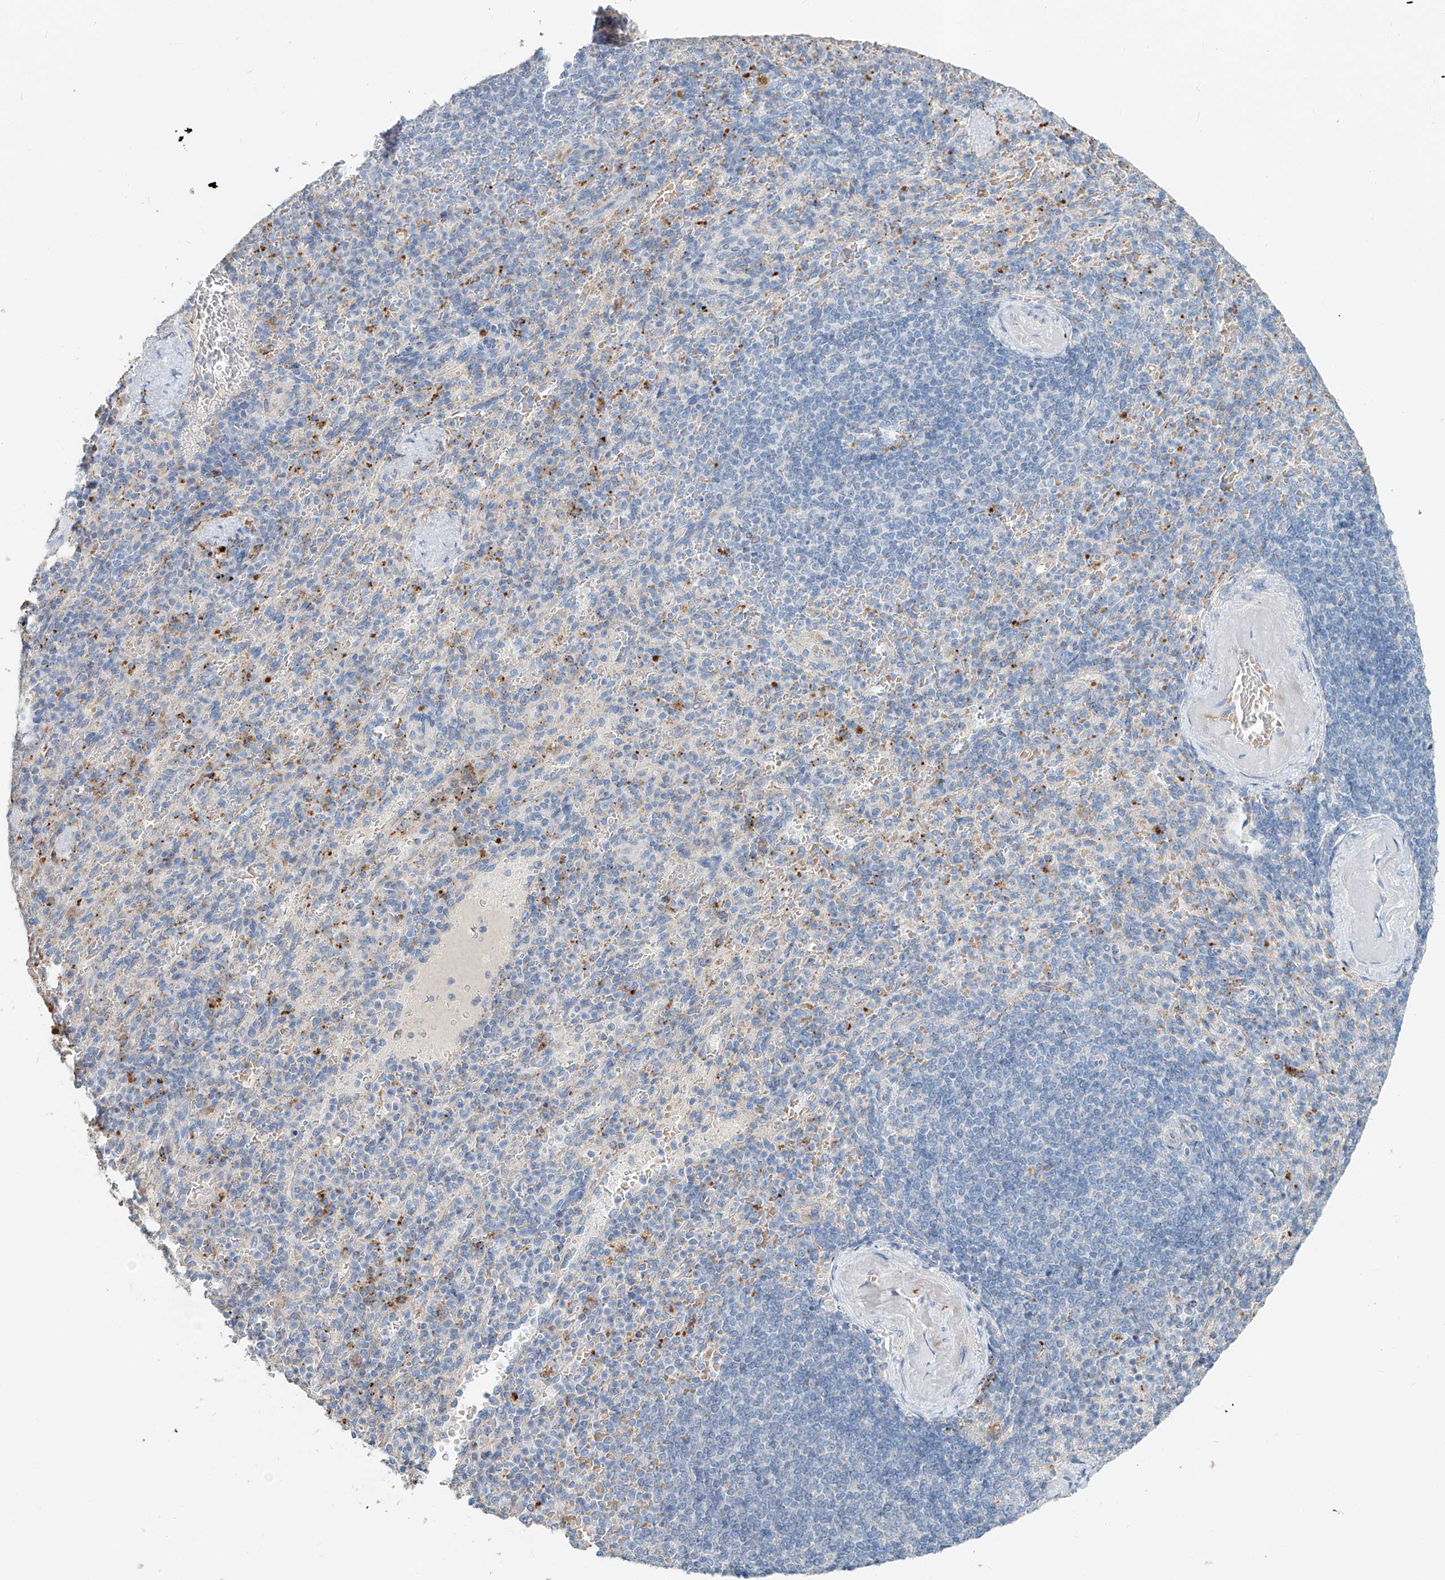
{"staining": {"intensity": "moderate", "quantity": "<25%", "location": "cytoplasmic/membranous"}, "tissue": "spleen", "cell_type": "Cells in red pulp", "image_type": "normal", "snomed": [{"axis": "morphology", "description": "Normal tissue, NOS"}, {"axis": "topography", "description": "Spleen"}], "caption": "Moderate cytoplasmic/membranous protein staining is appreciated in about <25% of cells in red pulp in spleen. The protein is stained brown, and the nuclei are stained in blue (DAB (3,3'-diaminobenzidine) IHC with brightfield microscopy, high magnification).", "gene": "TRIM47", "patient": {"sex": "female", "age": 74}}